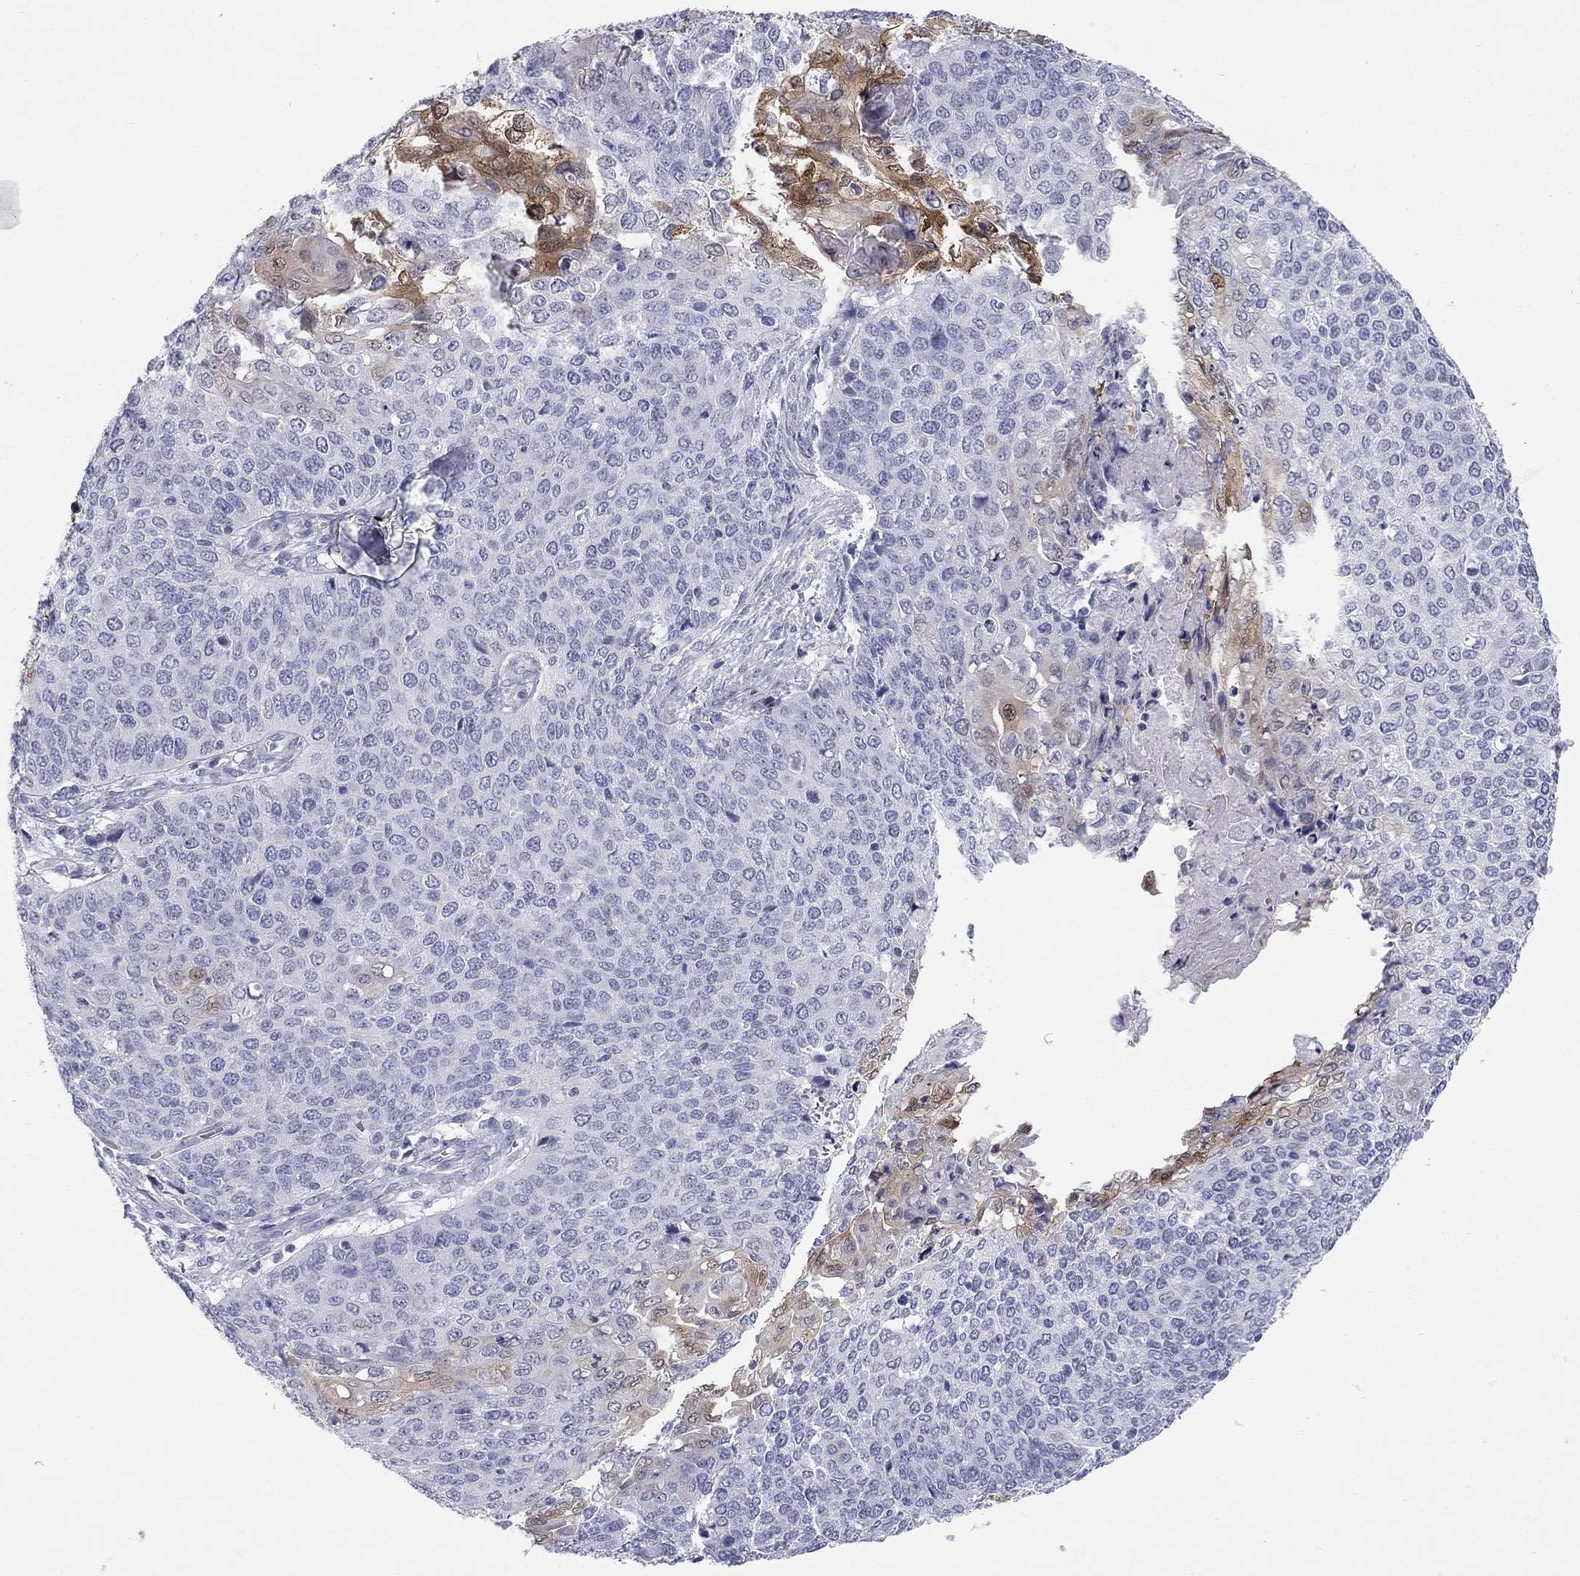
{"staining": {"intensity": "moderate", "quantity": "<25%", "location": "cytoplasmic/membranous"}, "tissue": "cervical cancer", "cell_type": "Tumor cells", "image_type": "cancer", "snomed": [{"axis": "morphology", "description": "Squamous cell carcinoma, NOS"}, {"axis": "topography", "description": "Cervix"}], "caption": "A histopathology image showing moderate cytoplasmic/membranous positivity in about <25% of tumor cells in cervical squamous cell carcinoma, as visualized by brown immunohistochemical staining.", "gene": "SULT2B1", "patient": {"sex": "female", "age": 39}}